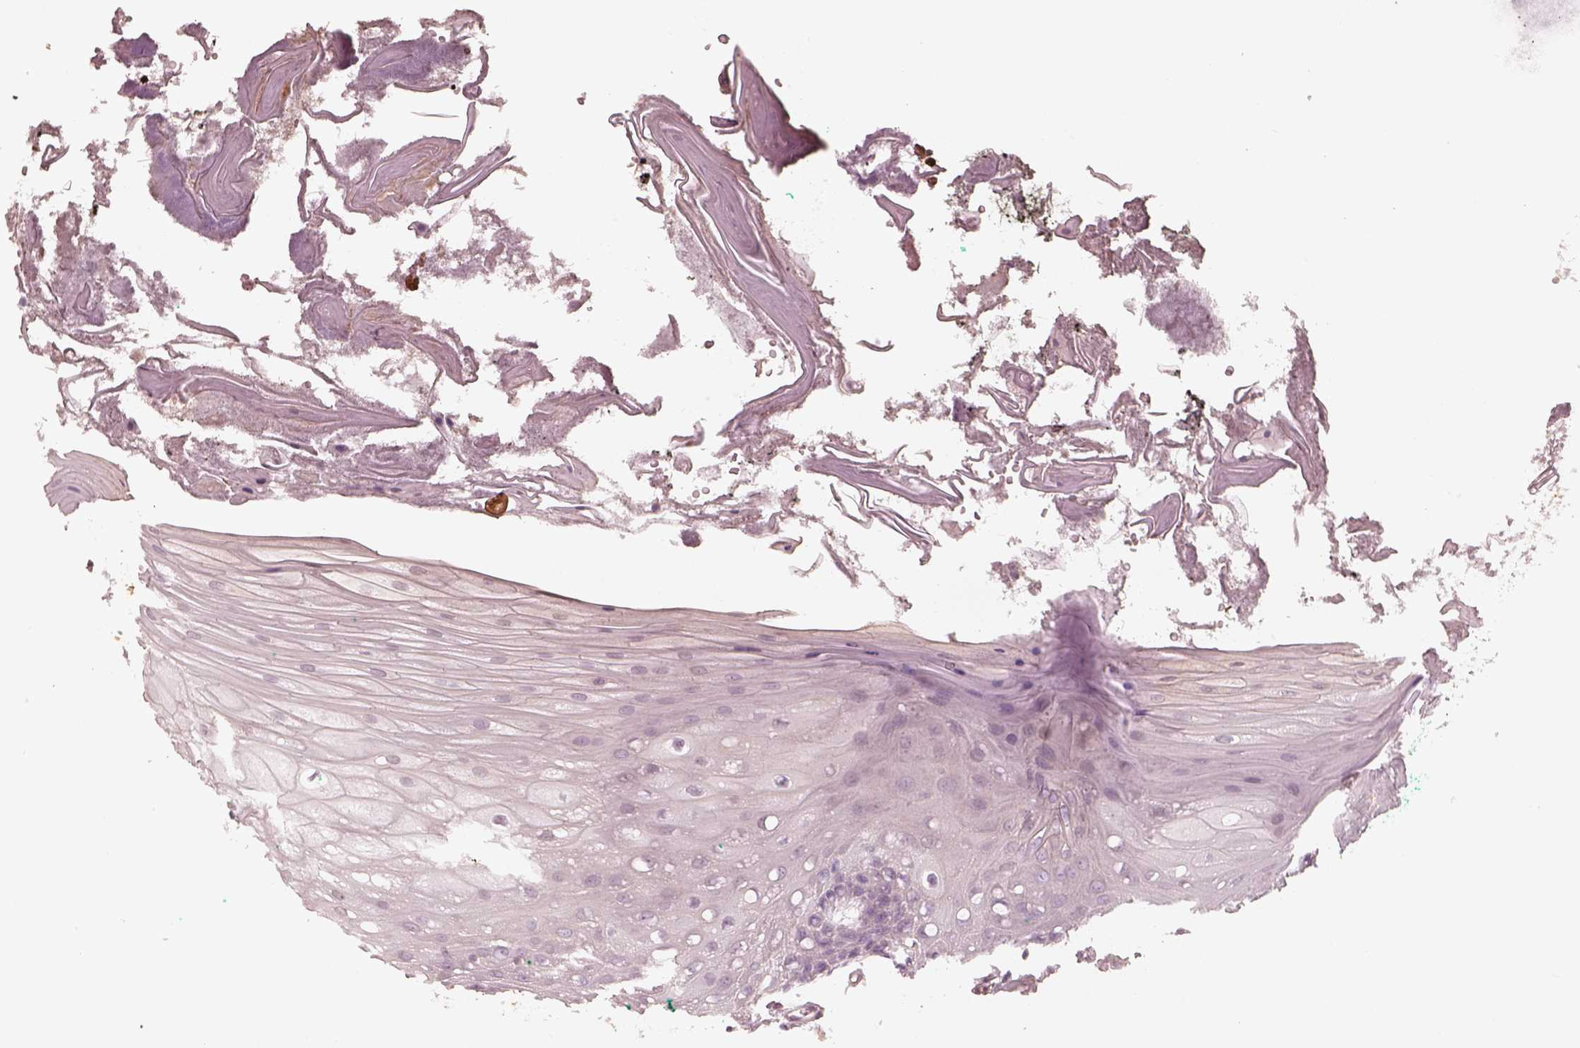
{"staining": {"intensity": "negative", "quantity": "none", "location": "none"}, "tissue": "oral mucosa", "cell_type": "Squamous epithelial cells", "image_type": "normal", "snomed": [{"axis": "morphology", "description": "Normal tissue, NOS"}, {"axis": "morphology", "description": "Squamous cell carcinoma, NOS"}, {"axis": "topography", "description": "Oral tissue"}, {"axis": "topography", "description": "Head-Neck"}], "caption": "This is an IHC histopathology image of unremarkable oral mucosa. There is no expression in squamous epithelial cells.", "gene": "KIF5C", "patient": {"sex": "male", "age": 69}}